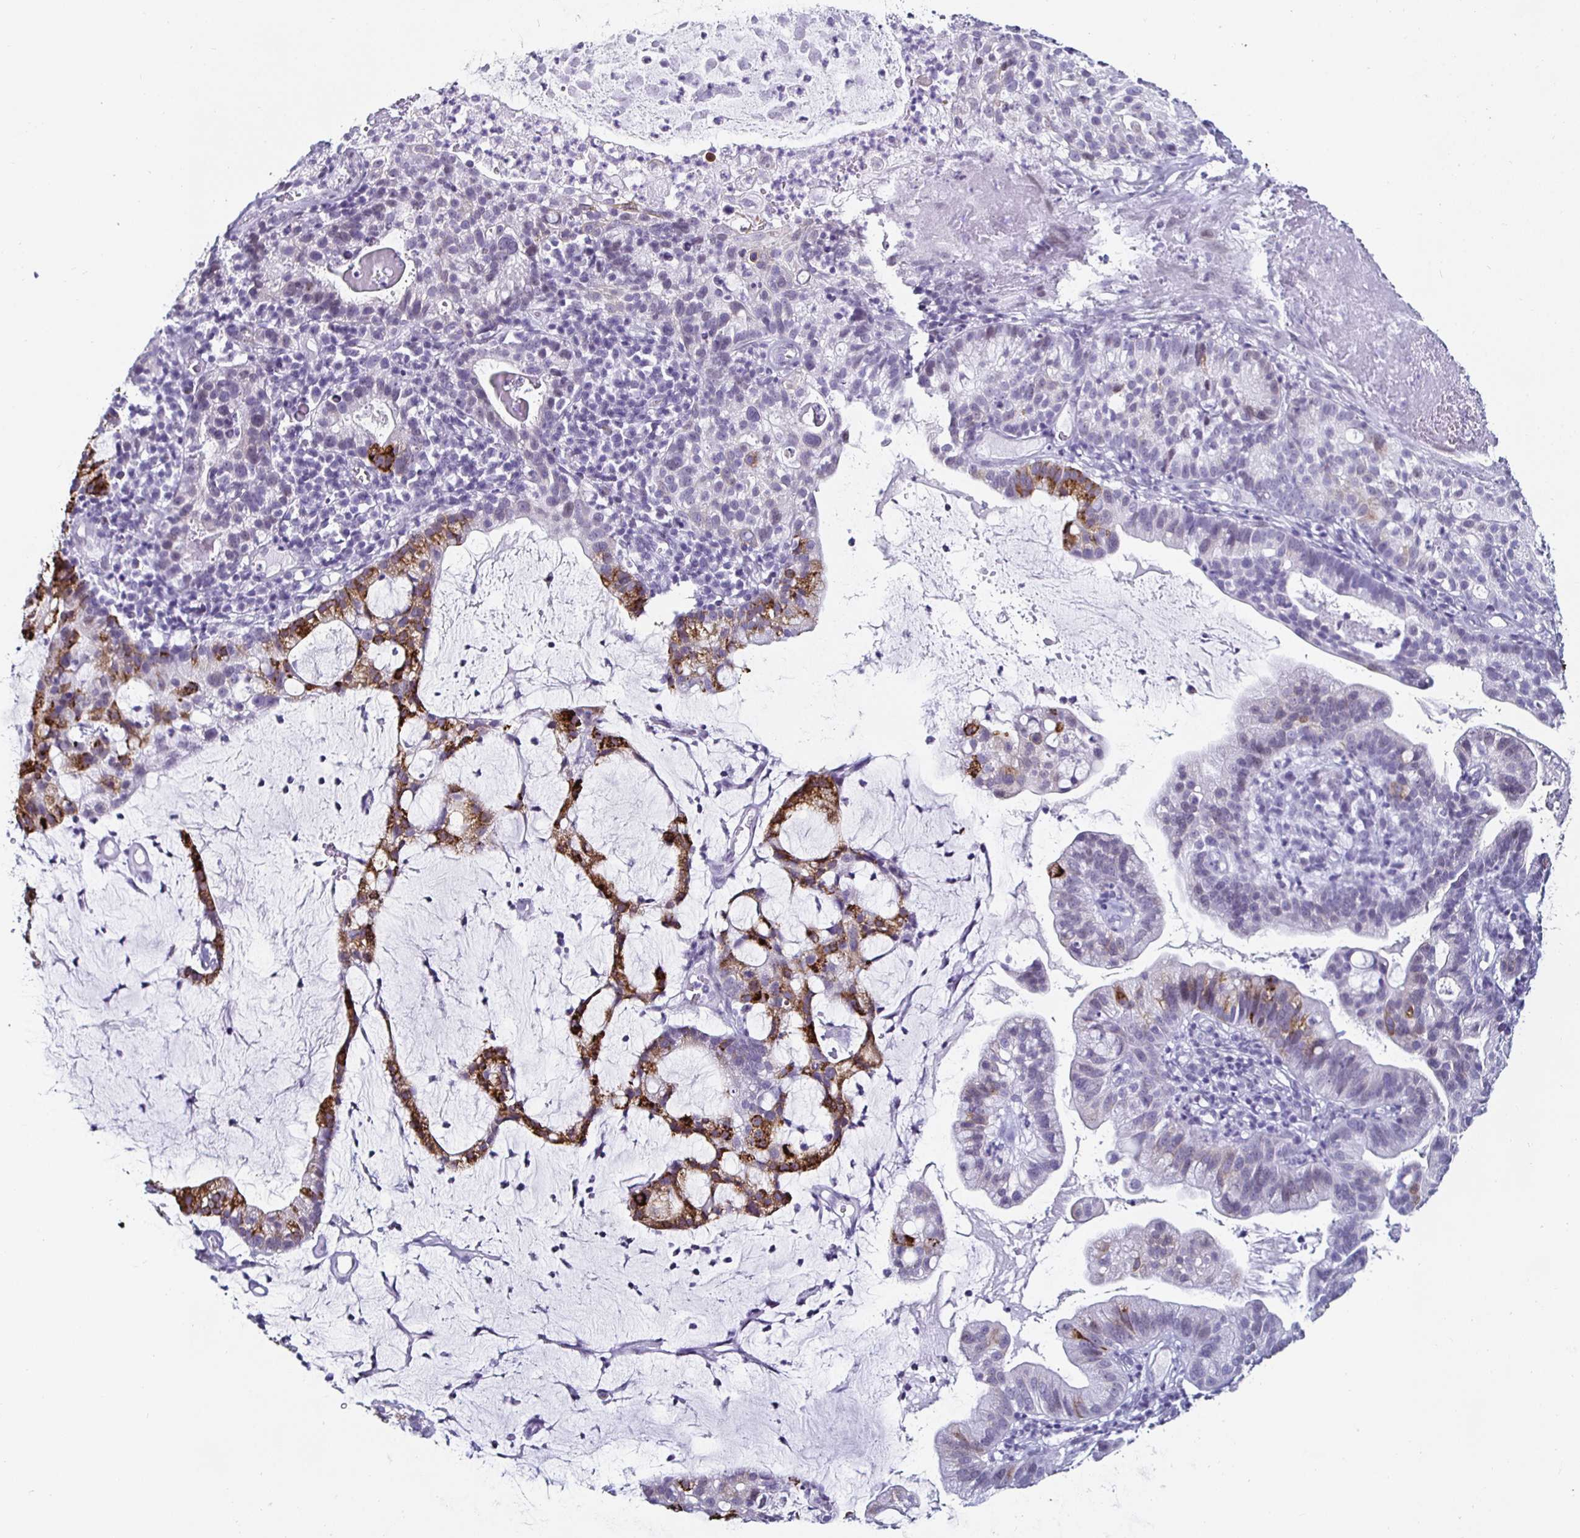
{"staining": {"intensity": "strong", "quantity": "25%-75%", "location": "cytoplasmic/membranous"}, "tissue": "cervical cancer", "cell_type": "Tumor cells", "image_type": "cancer", "snomed": [{"axis": "morphology", "description": "Adenocarcinoma, NOS"}, {"axis": "topography", "description": "Cervix"}], "caption": "Immunohistochemical staining of cervical adenocarcinoma displays strong cytoplasmic/membranous protein positivity in about 25%-75% of tumor cells. The protein of interest is shown in brown color, while the nuclei are stained blue.", "gene": "KRT4", "patient": {"sex": "female", "age": 41}}